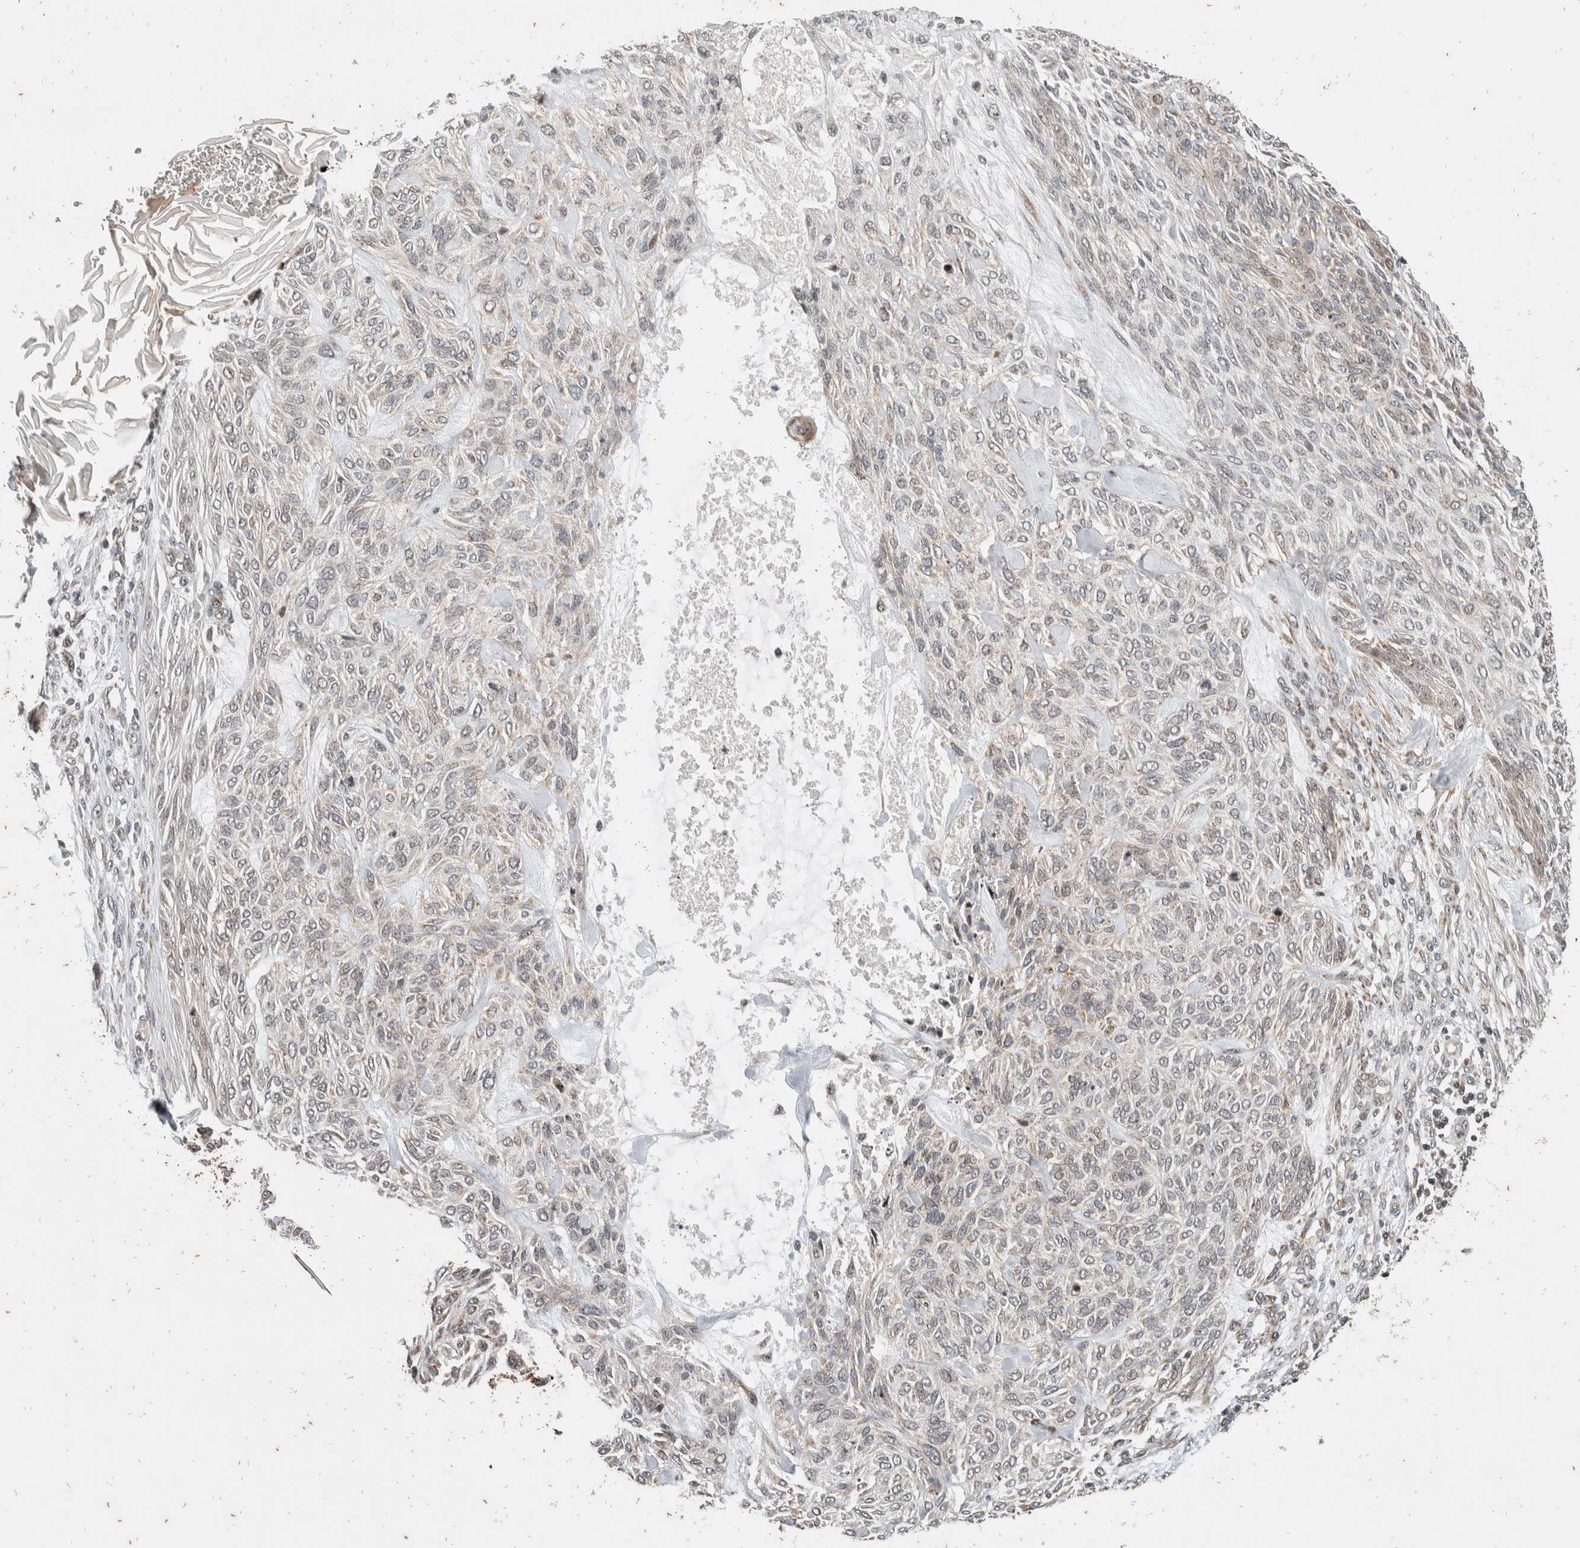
{"staining": {"intensity": "weak", "quantity": "<25%", "location": "nuclear"}, "tissue": "skin cancer", "cell_type": "Tumor cells", "image_type": "cancer", "snomed": [{"axis": "morphology", "description": "Basal cell carcinoma"}, {"axis": "topography", "description": "Skin"}], "caption": "This is an immunohistochemistry (IHC) photomicrograph of human basal cell carcinoma (skin). There is no positivity in tumor cells.", "gene": "ATXN7L1", "patient": {"sex": "male", "age": 55}}